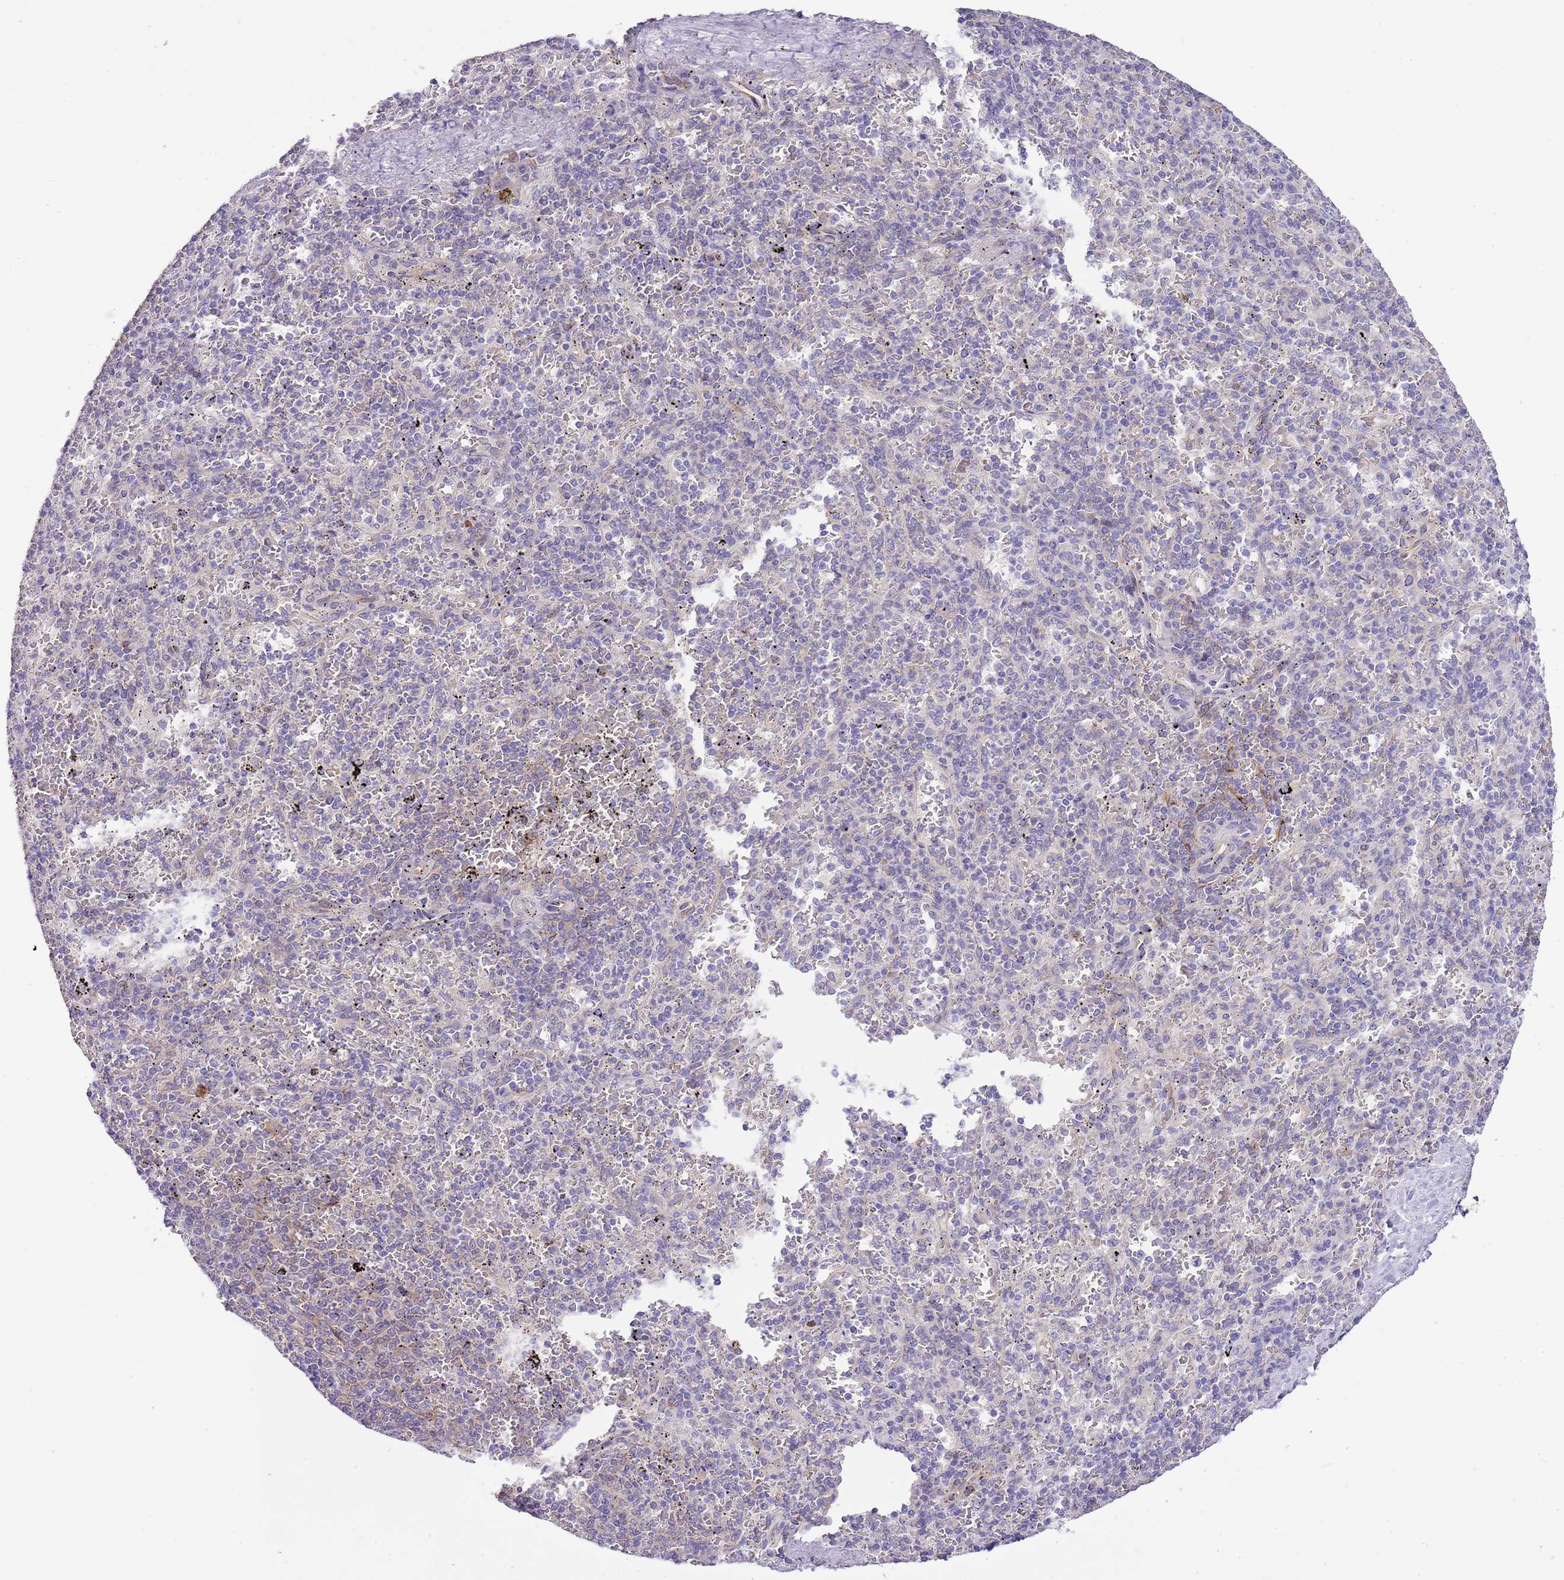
{"staining": {"intensity": "negative", "quantity": "none", "location": "none"}, "tissue": "spleen", "cell_type": "Cells in red pulp", "image_type": "normal", "snomed": [{"axis": "morphology", "description": "Normal tissue, NOS"}, {"axis": "topography", "description": "Spleen"}], "caption": "Immunohistochemistry (IHC) of normal human spleen demonstrates no staining in cells in red pulp. Brightfield microscopy of immunohistochemistry stained with DAB (3,3'-diaminobenzidine) (brown) and hematoxylin (blue), captured at high magnification.", "gene": "RFK", "patient": {"sex": "male", "age": 82}}